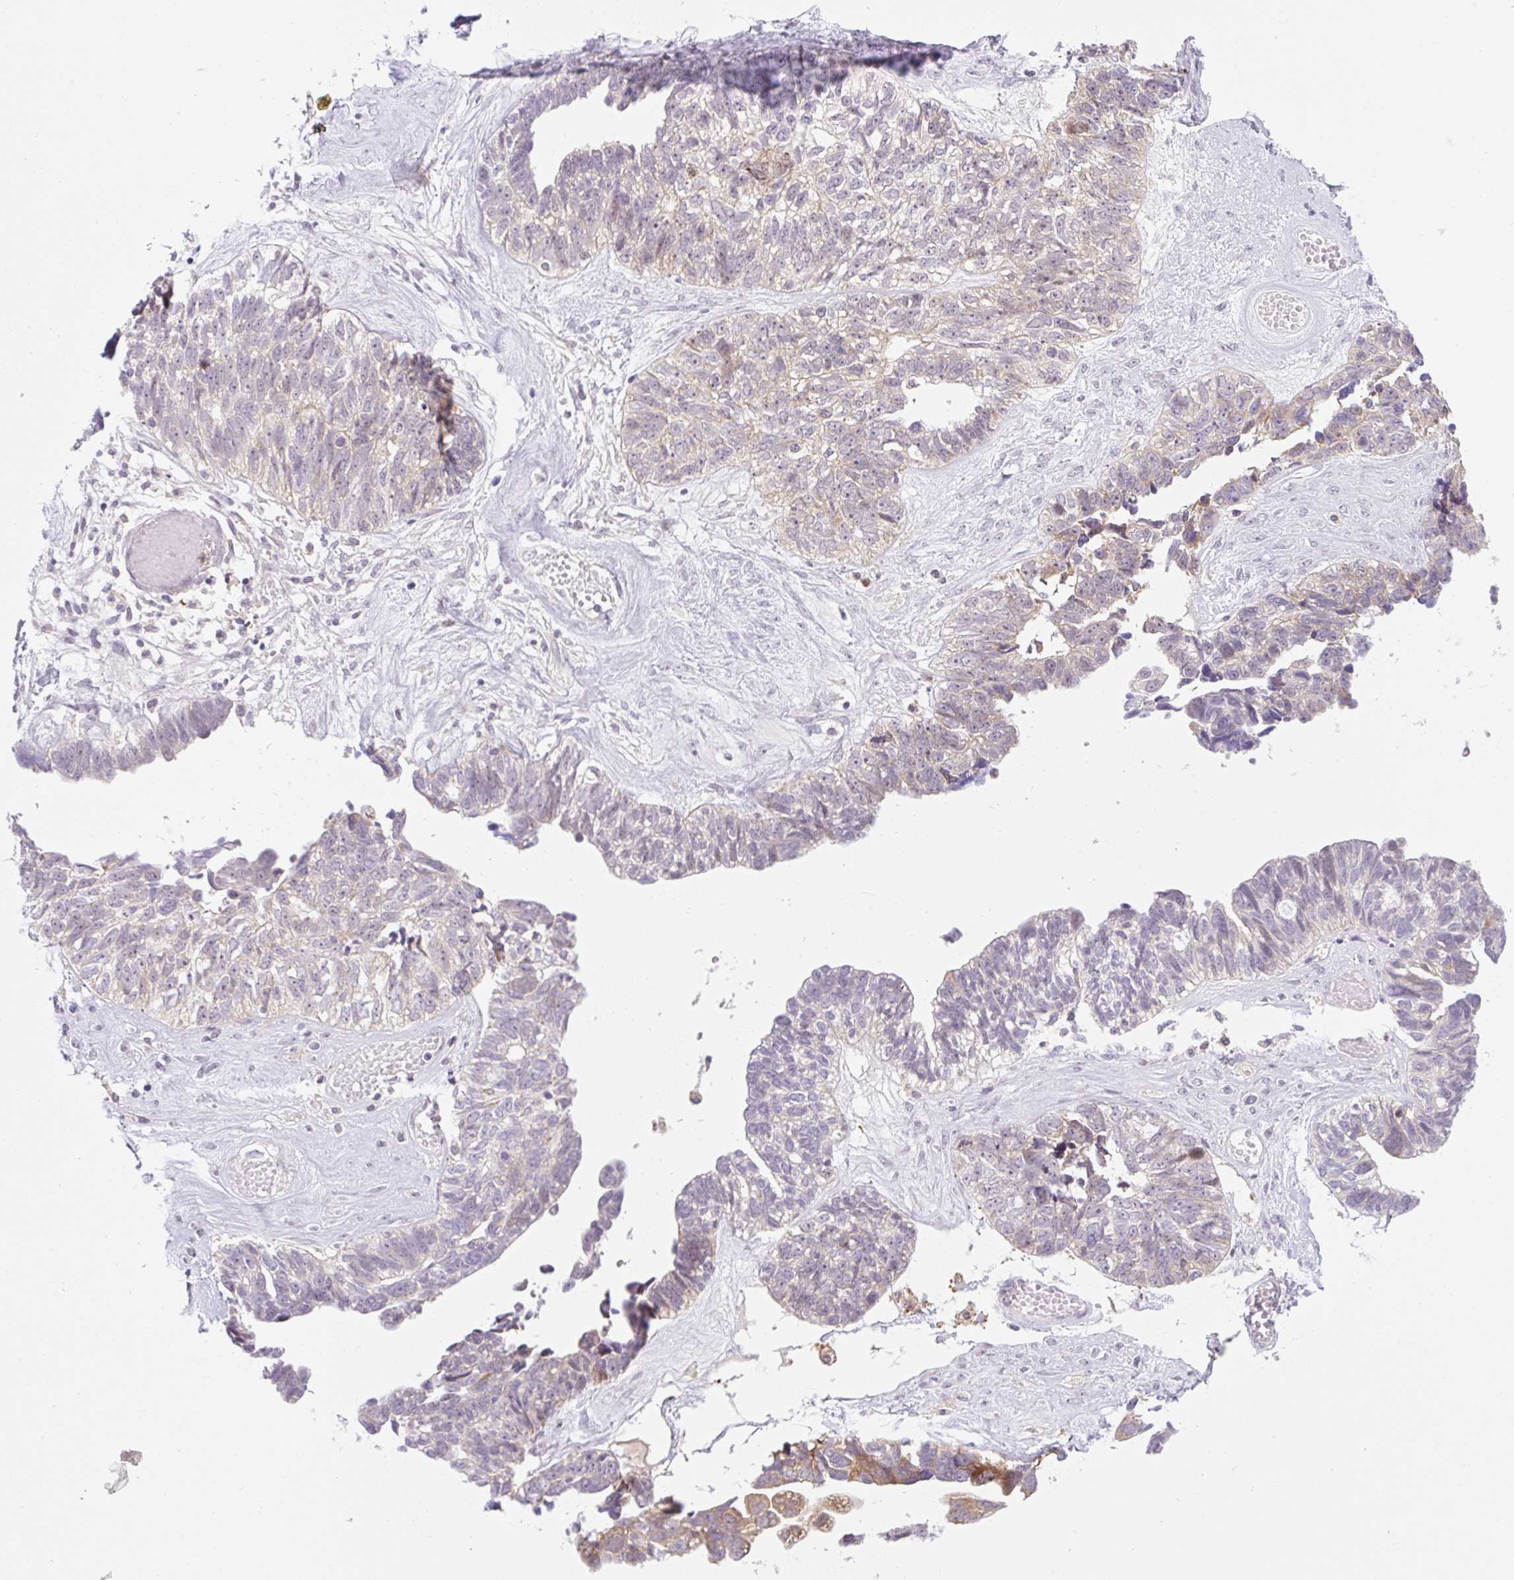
{"staining": {"intensity": "weak", "quantity": "<25%", "location": "cytoplasmic/membranous"}, "tissue": "ovarian cancer", "cell_type": "Tumor cells", "image_type": "cancer", "snomed": [{"axis": "morphology", "description": "Cystadenocarcinoma, serous, NOS"}, {"axis": "topography", "description": "Ovary"}], "caption": "Image shows no protein positivity in tumor cells of ovarian serous cystadenocarcinoma tissue. Nuclei are stained in blue.", "gene": "OMA1", "patient": {"sex": "female", "age": 79}}